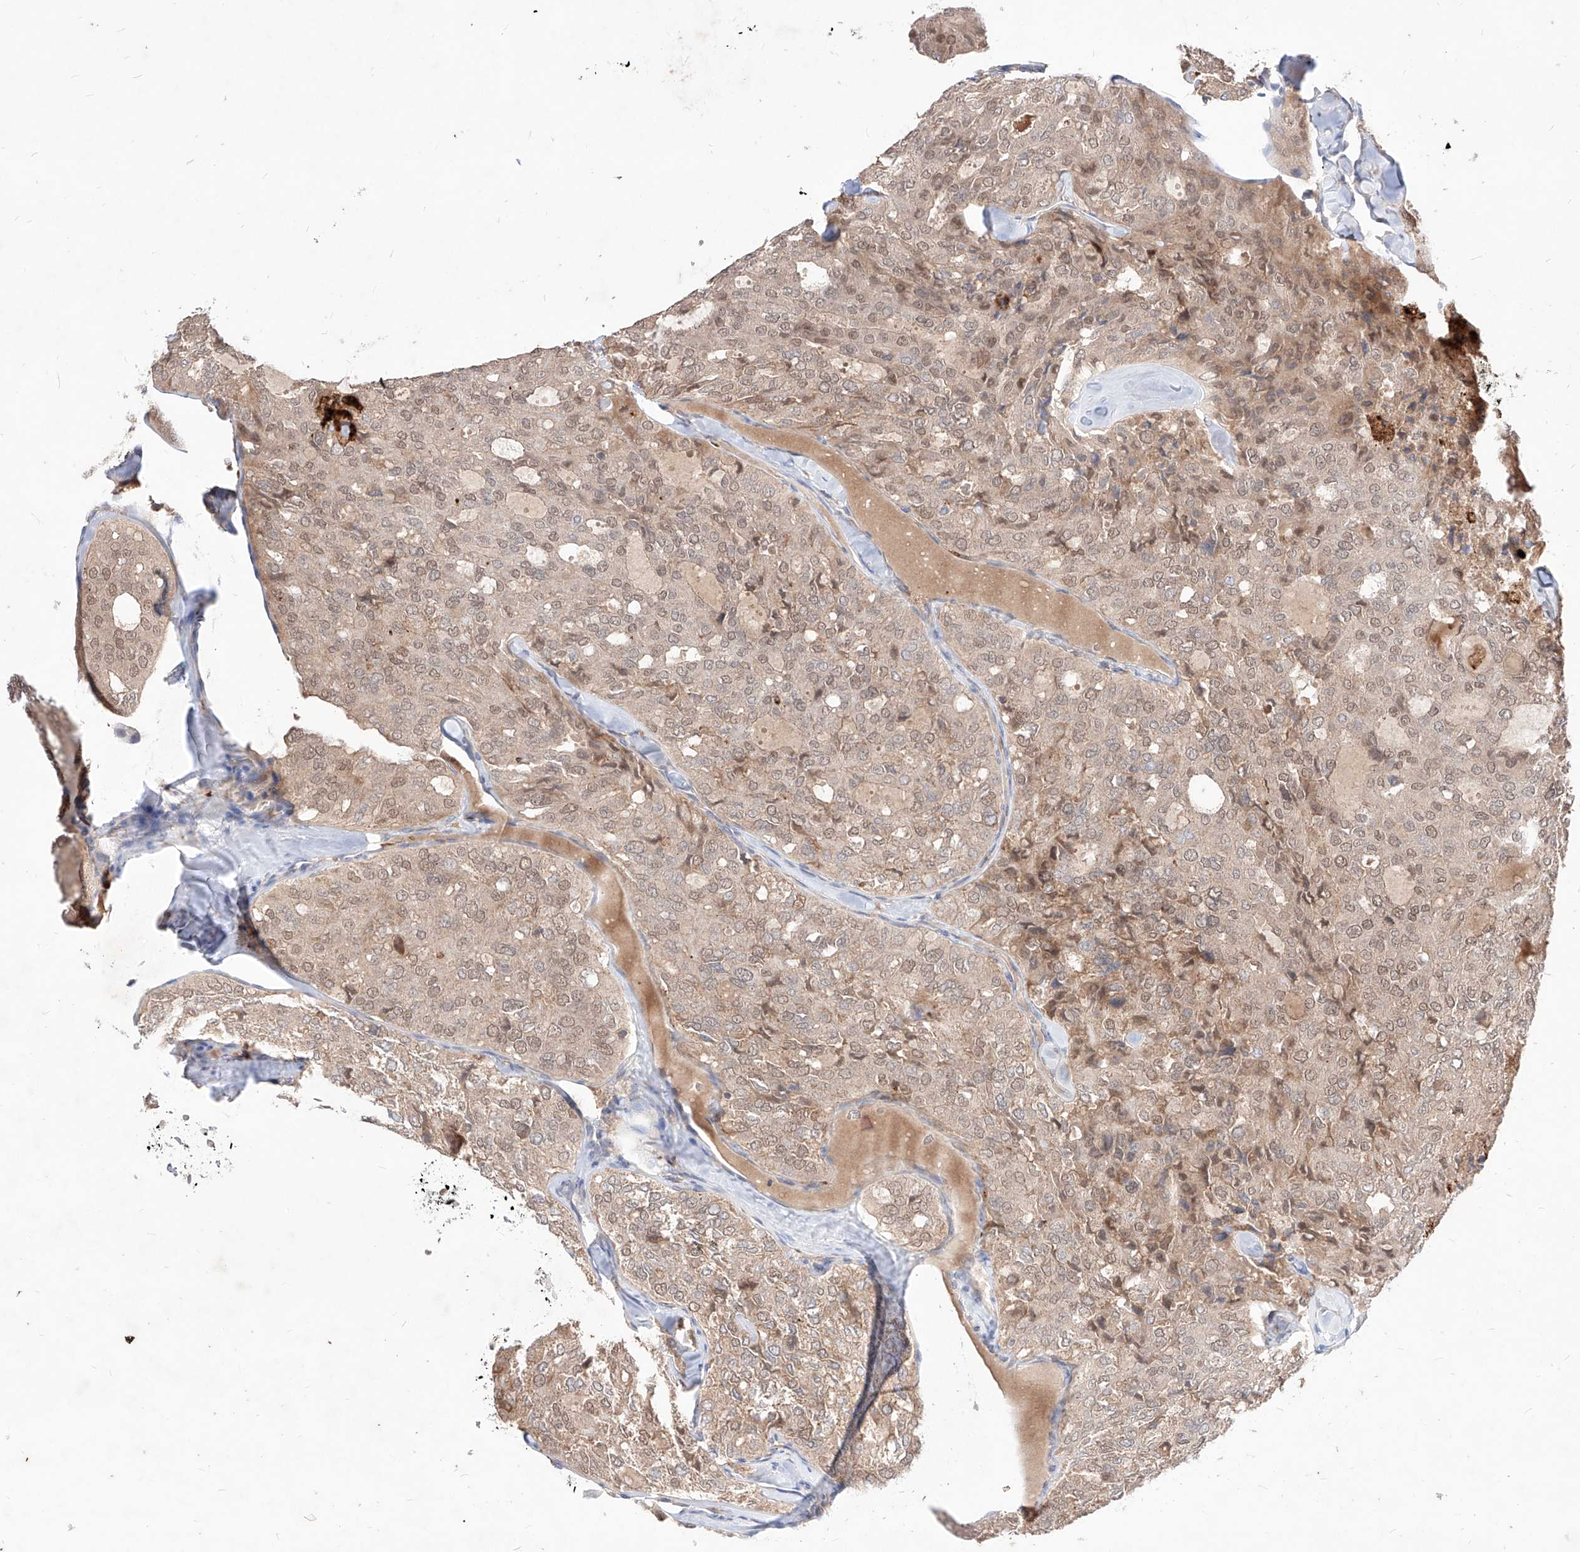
{"staining": {"intensity": "weak", "quantity": ">75%", "location": "cytoplasmic/membranous,nuclear"}, "tissue": "thyroid cancer", "cell_type": "Tumor cells", "image_type": "cancer", "snomed": [{"axis": "morphology", "description": "Follicular adenoma carcinoma, NOS"}, {"axis": "topography", "description": "Thyroid gland"}], "caption": "Human thyroid cancer stained for a protein (brown) reveals weak cytoplasmic/membranous and nuclear positive expression in about >75% of tumor cells.", "gene": "TSNAX", "patient": {"sex": "male", "age": 75}}